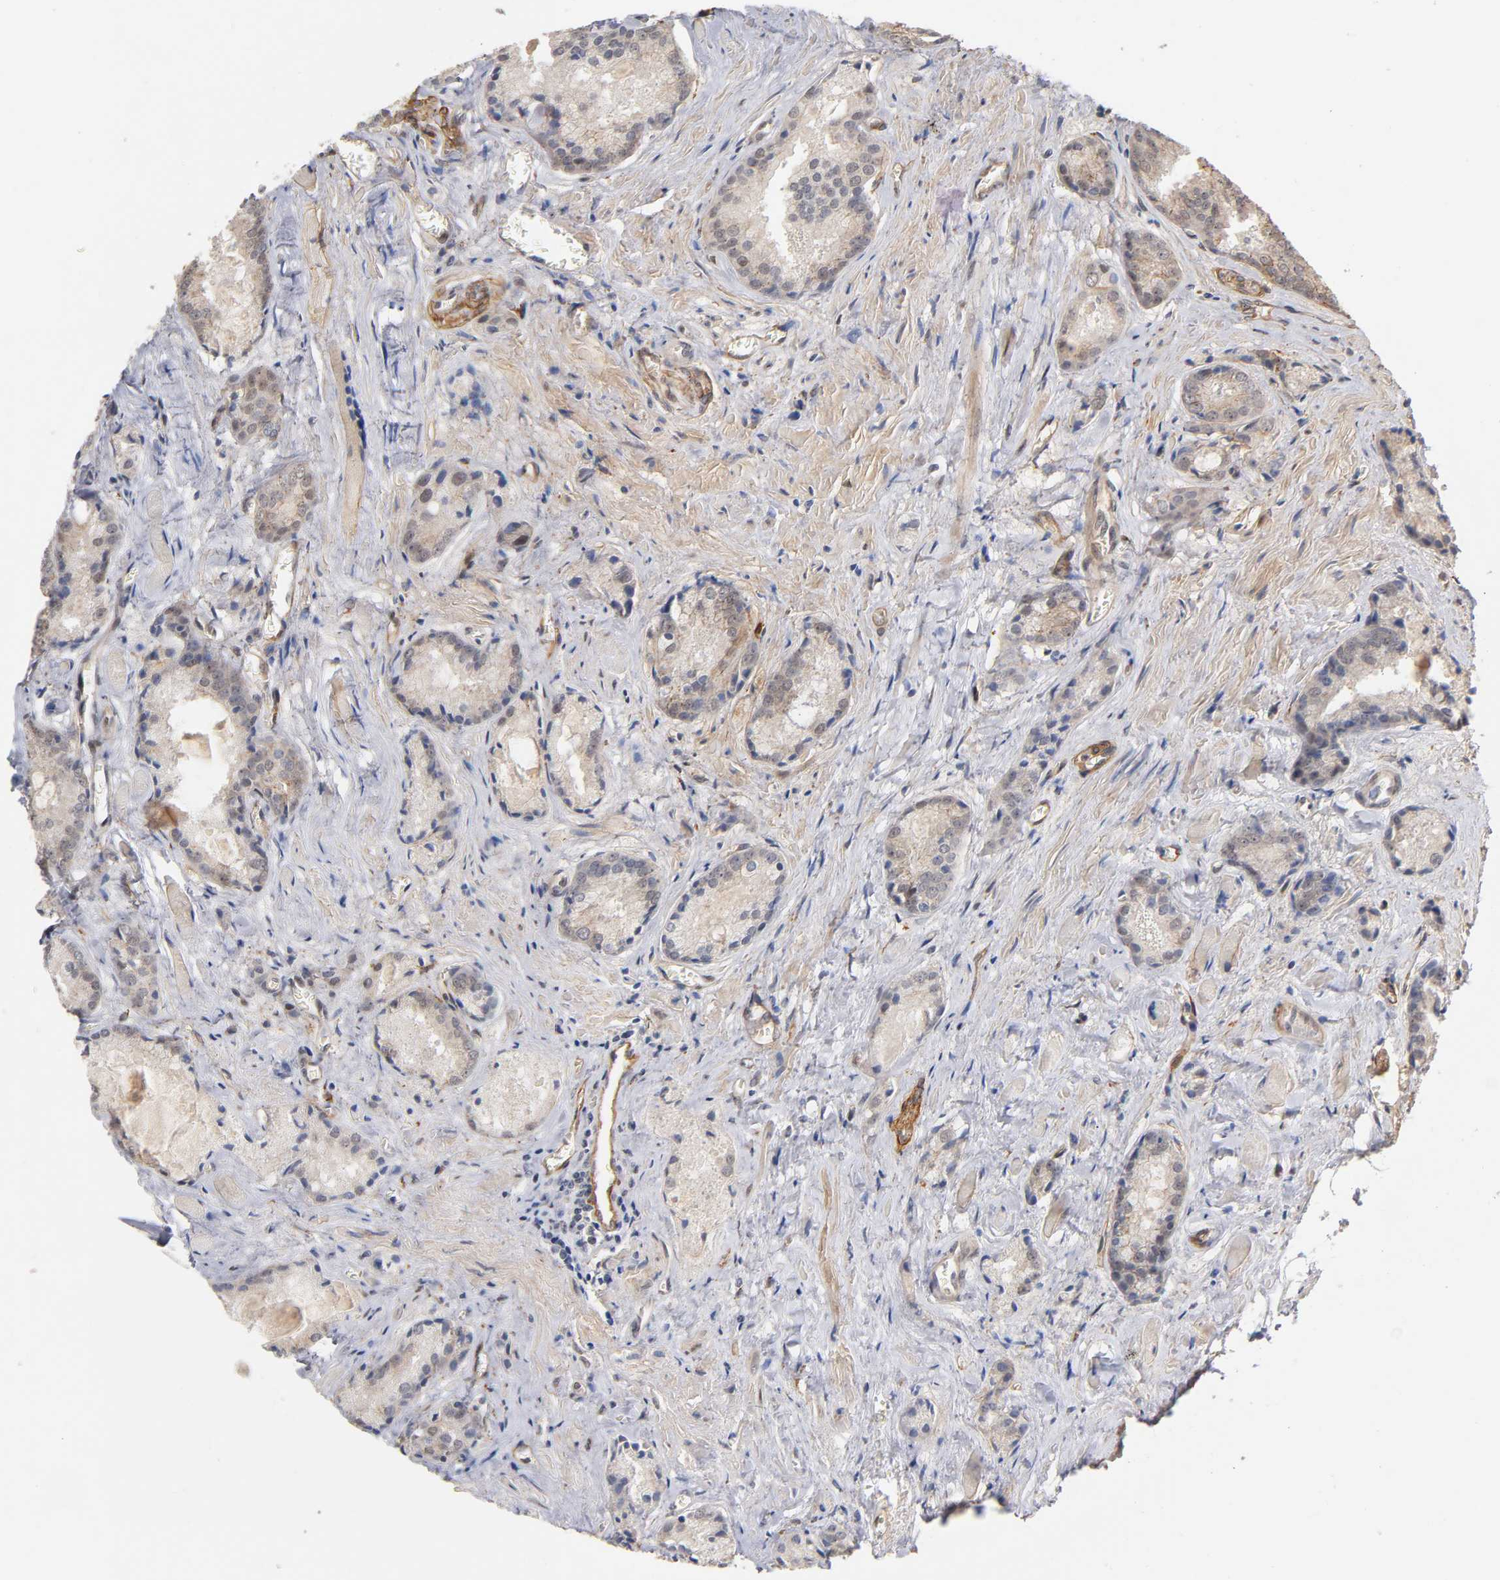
{"staining": {"intensity": "weak", "quantity": "25%-75%", "location": "cytoplasmic/membranous"}, "tissue": "prostate cancer", "cell_type": "Tumor cells", "image_type": "cancer", "snomed": [{"axis": "morphology", "description": "Adenocarcinoma, Low grade"}, {"axis": "topography", "description": "Prostate"}], "caption": "Prostate cancer stained for a protein demonstrates weak cytoplasmic/membranous positivity in tumor cells. (Stains: DAB (3,3'-diaminobenzidine) in brown, nuclei in blue, Microscopy: brightfield microscopy at high magnification).", "gene": "LAMB1", "patient": {"sex": "male", "age": 64}}